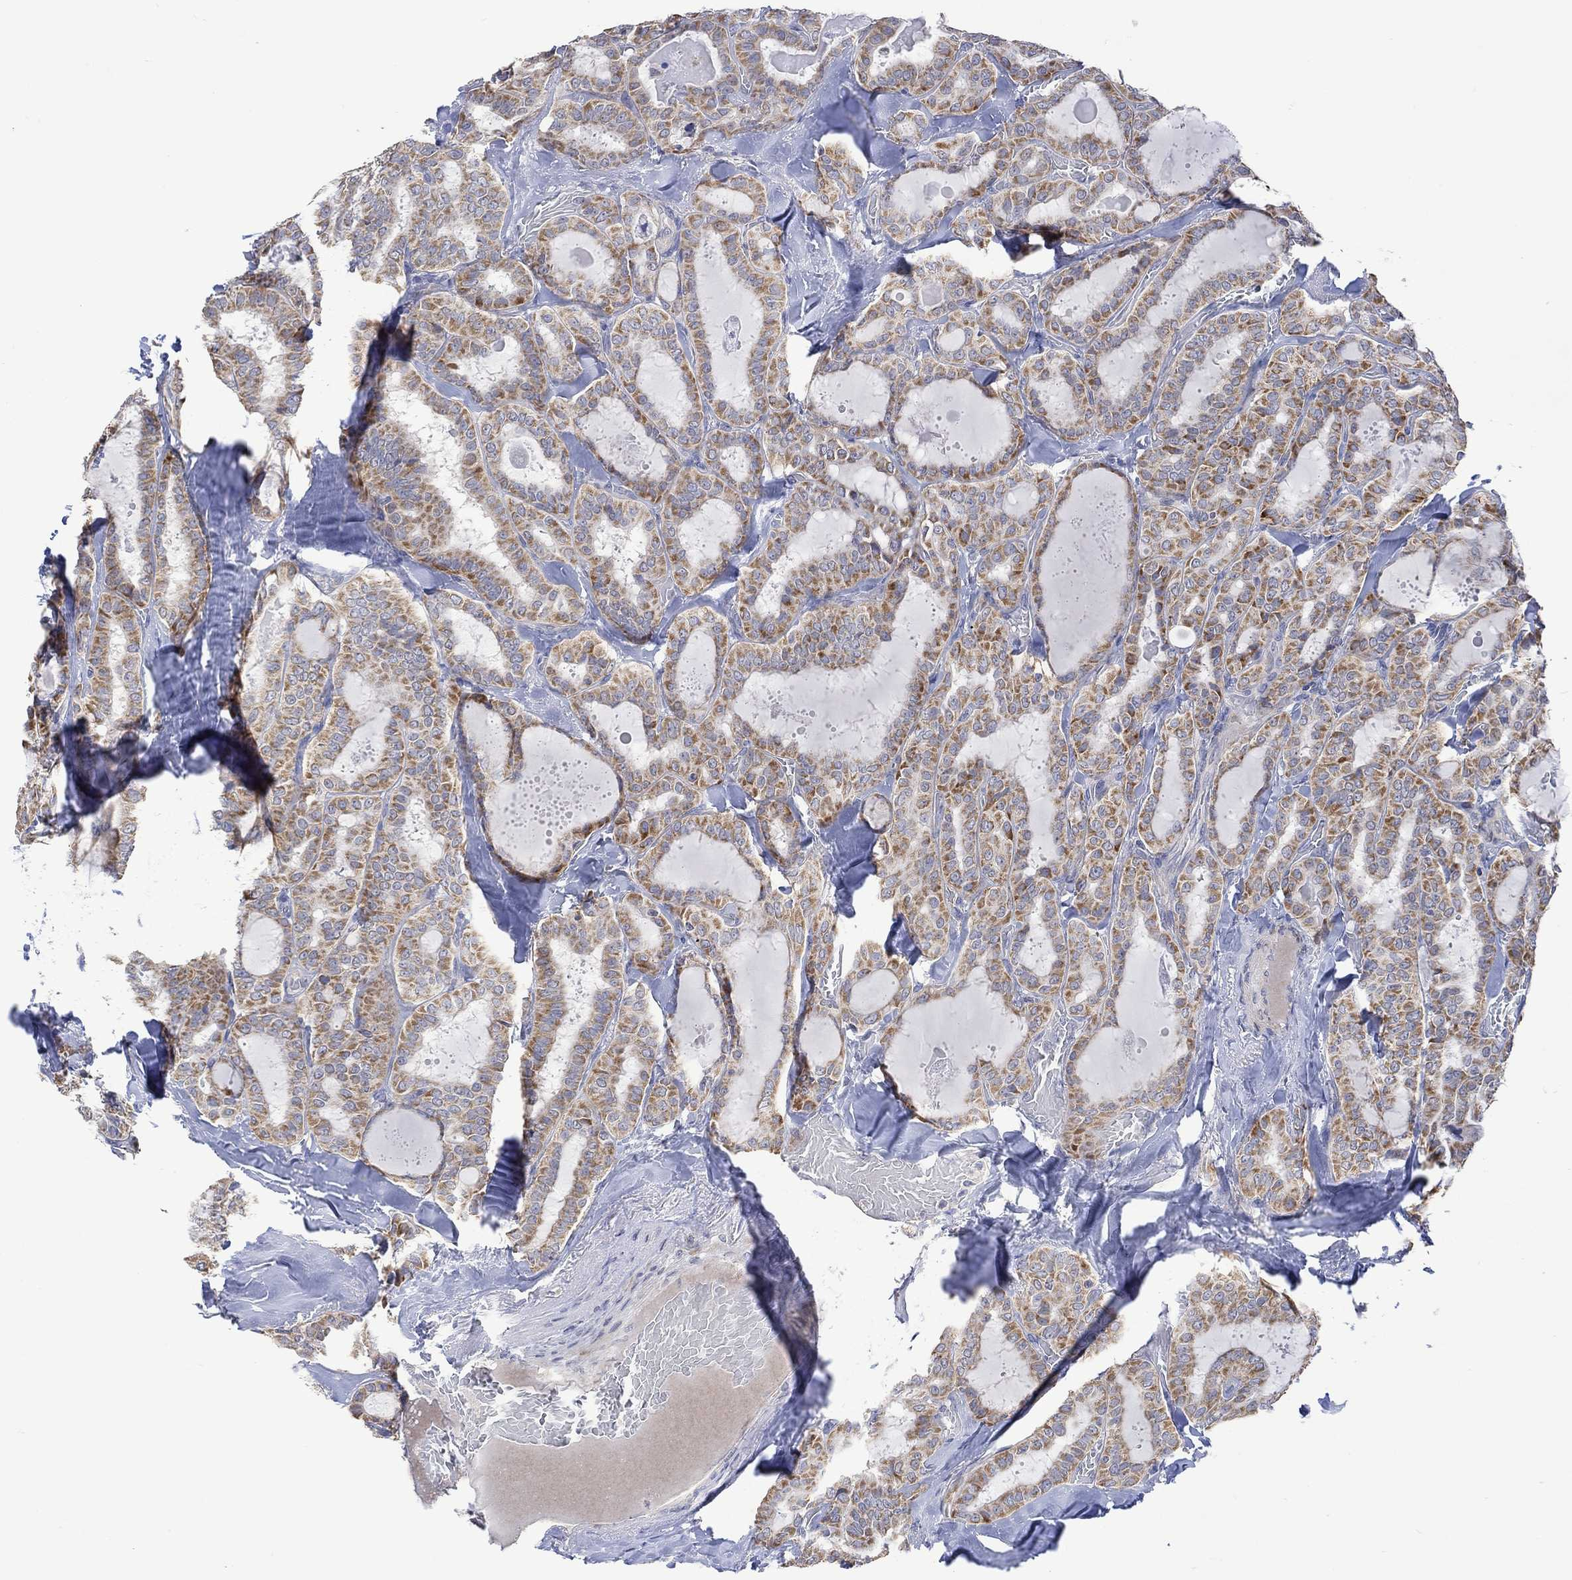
{"staining": {"intensity": "moderate", "quantity": "25%-75%", "location": "cytoplasmic/membranous"}, "tissue": "thyroid cancer", "cell_type": "Tumor cells", "image_type": "cancer", "snomed": [{"axis": "morphology", "description": "Papillary adenocarcinoma, NOS"}, {"axis": "topography", "description": "Thyroid gland"}], "caption": "Moderate cytoplasmic/membranous protein staining is present in about 25%-75% of tumor cells in thyroid cancer (papillary adenocarcinoma). (IHC, brightfield microscopy, high magnification).", "gene": "SLC48A1", "patient": {"sex": "female", "age": 39}}